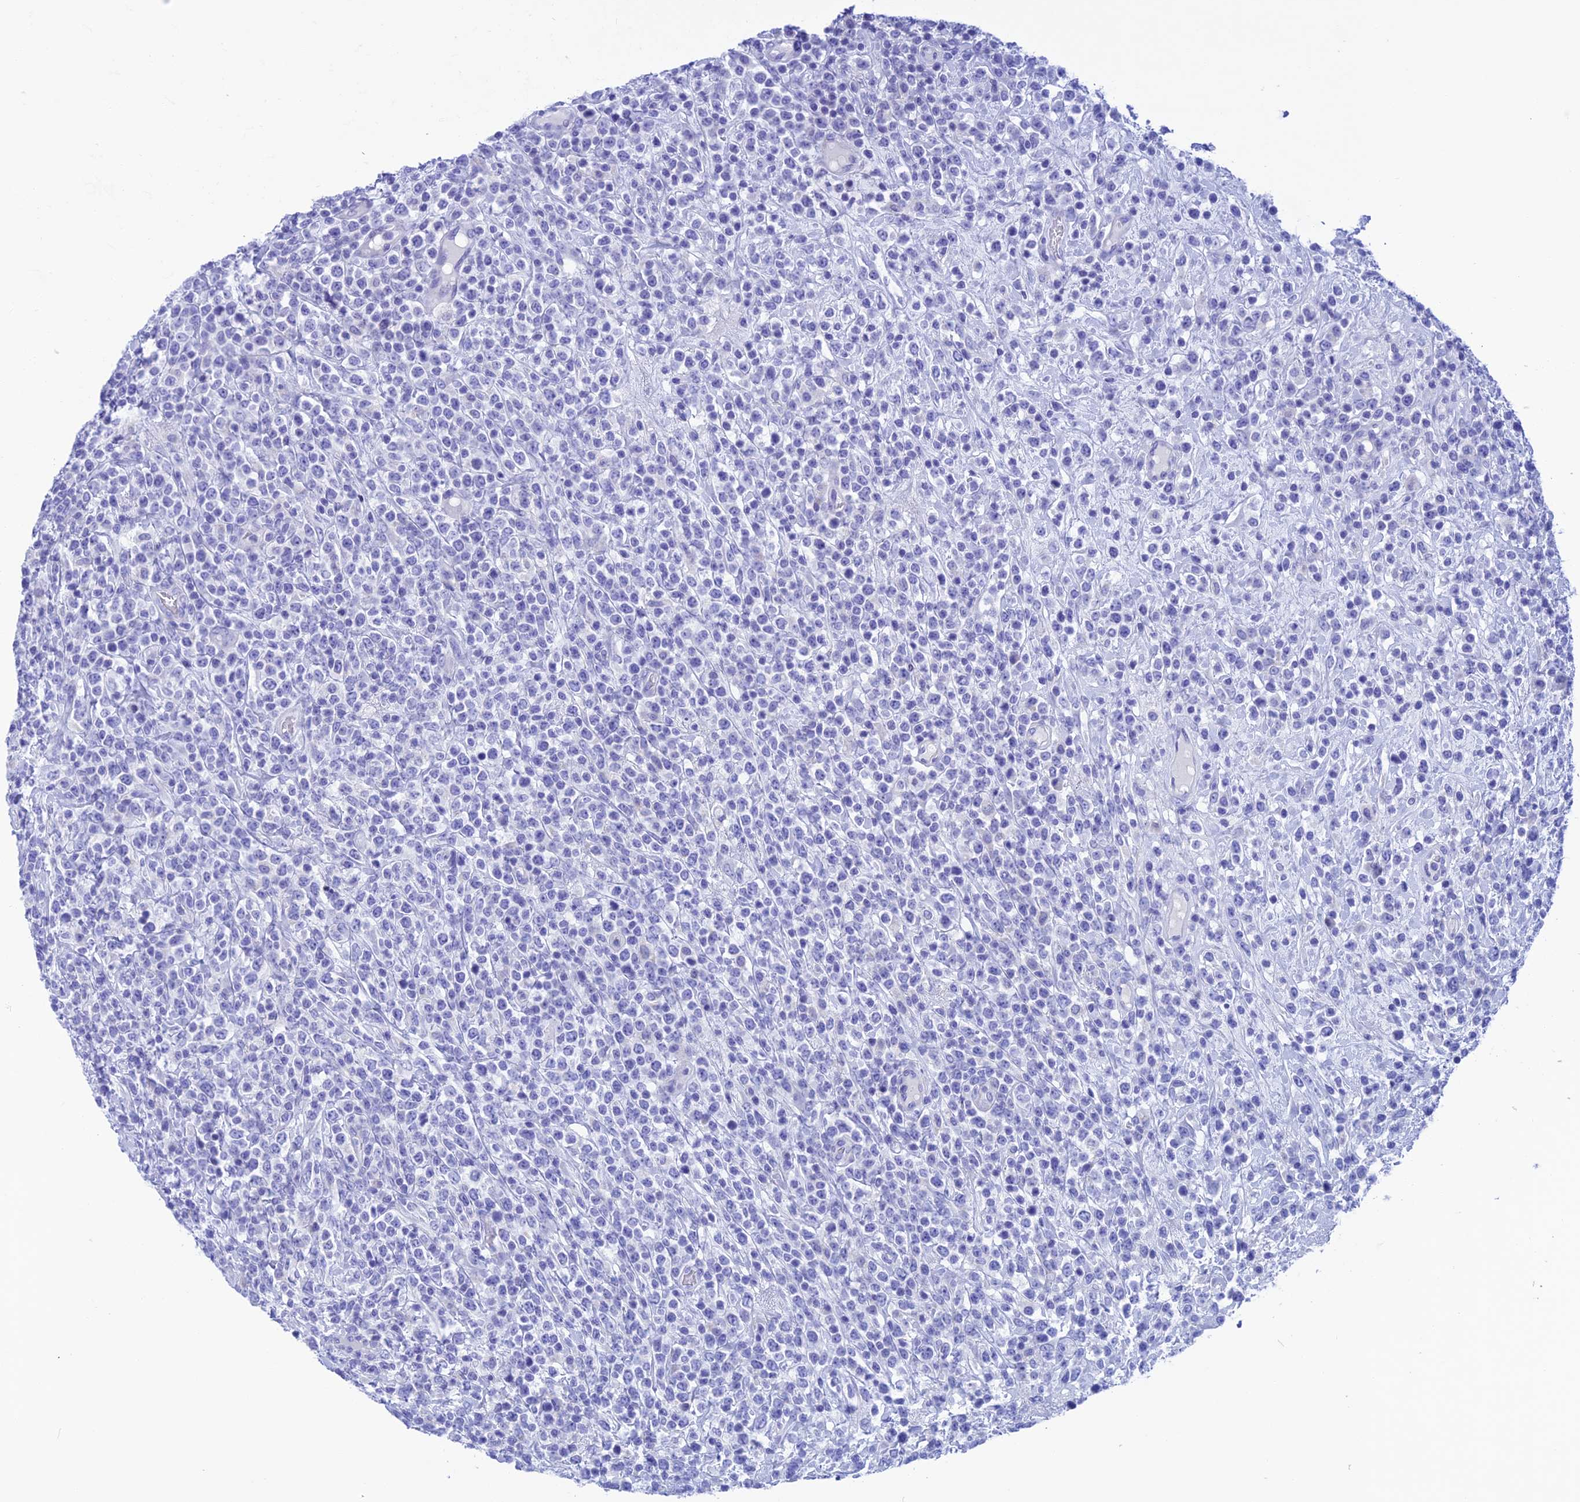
{"staining": {"intensity": "negative", "quantity": "none", "location": "none"}, "tissue": "lymphoma", "cell_type": "Tumor cells", "image_type": "cancer", "snomed": [{"axis": "morphology", "description": "Malignant lymphoma, non-Hodgkin's type, High grade"}, {"axis": "topography", "description": "Colon"}], "caption": "IHC of lymphoma shows no positivity in tumor cells.", "gene": "NXPE4", "patient": {"sex": "female", "age": 53}}